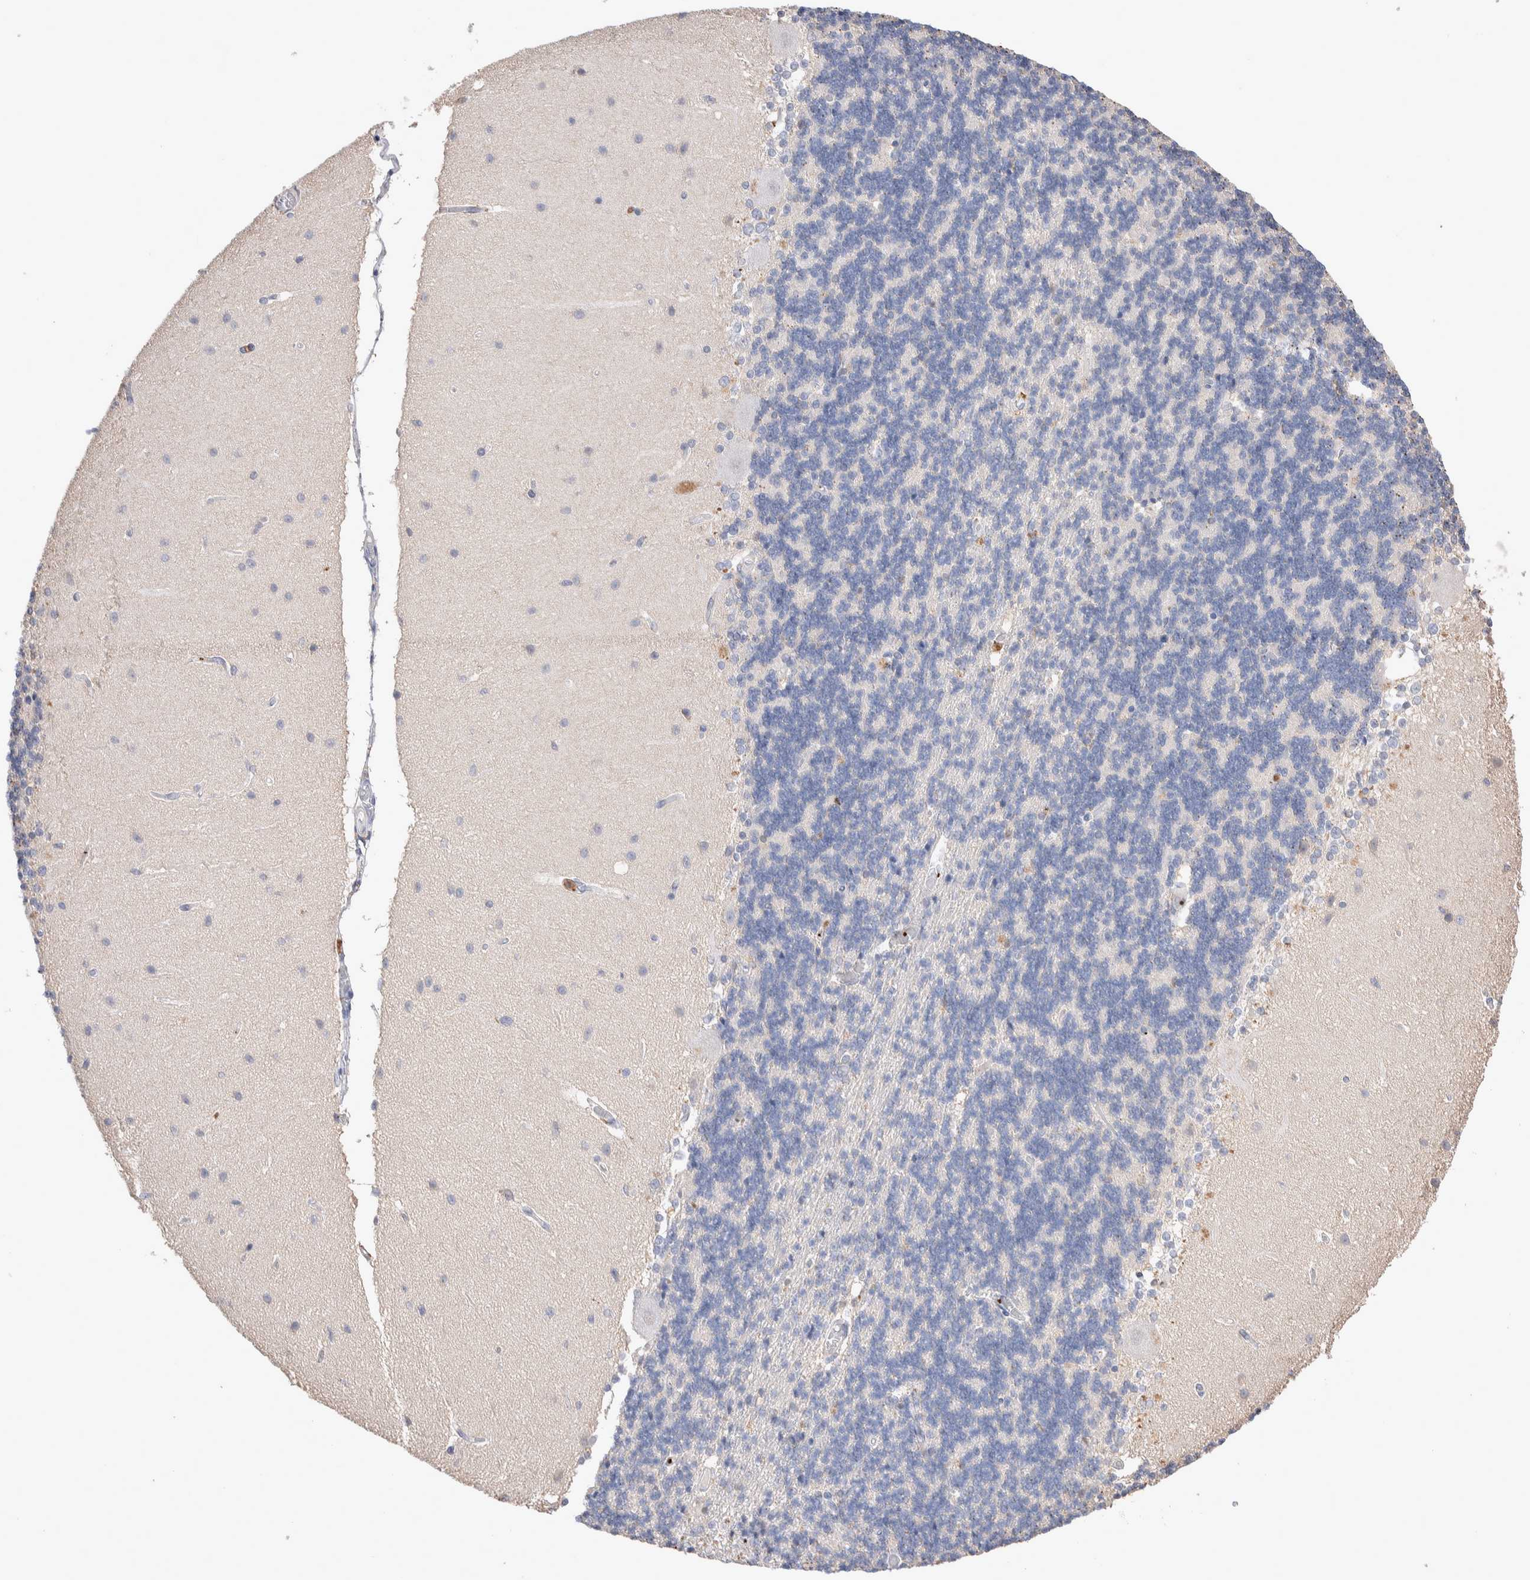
{"staining": {"intensity": "negative", "quantity": "none", "location": "none"}, "tissue": "cerebellum", "cell_type": "Cells in granular layer", "image_type": "normal", "snomed": [{"axis": "morphology", "description": "Normal tissue, NOS"}, {"axis": "topography", "description": "Cerebellum"}], "caption": "Human cerebellum stained for a protein using immunohistochemistry demonstrates no positivity in cells in granular layer.", "gene": "FFAR2", "patient": {"sex": "female", "age": 54}}